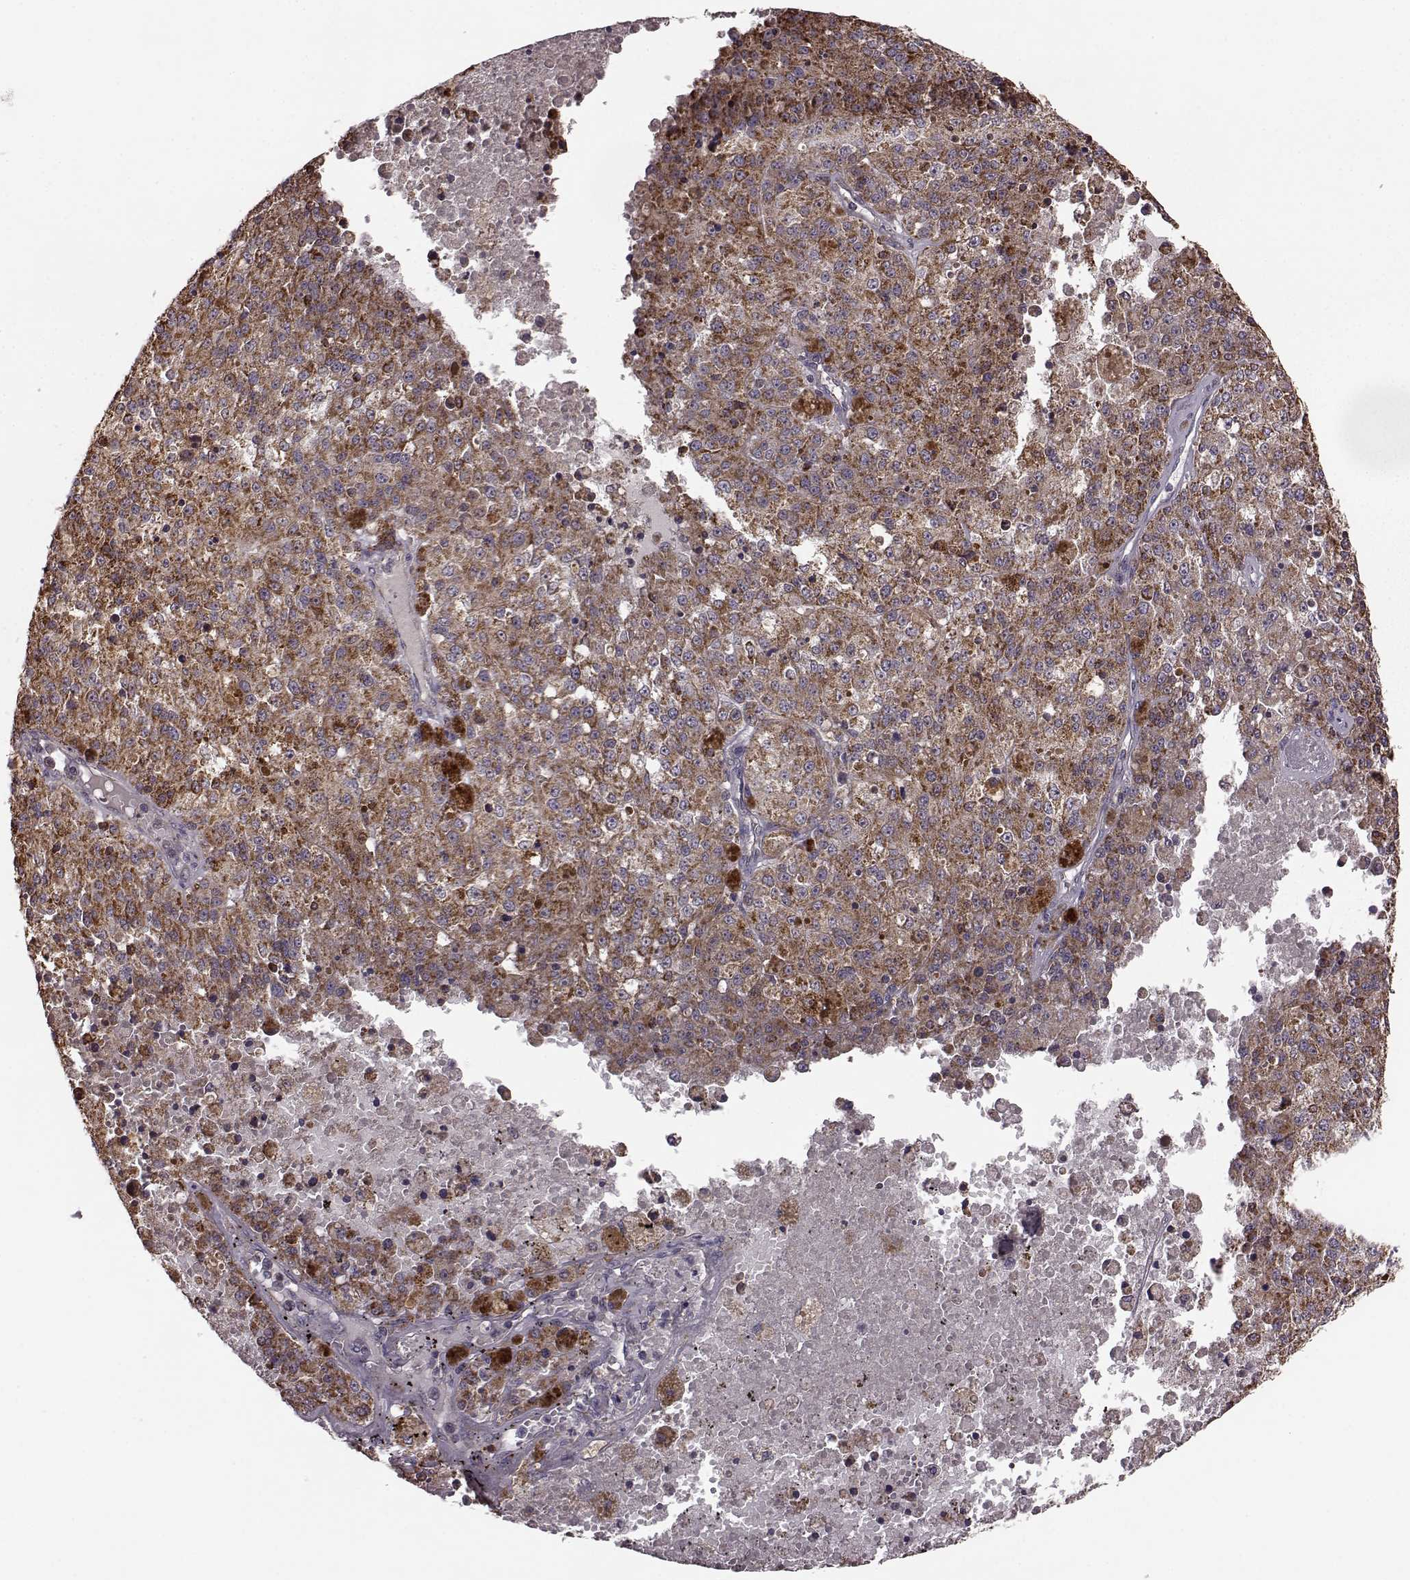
{"staining": {"intensity": "moderate", "quantity": ">75%", "location": "cytoplasmic/membranous"}, "tissue": "melanoma", "cell_type": "Tumor cells", "image_type": "cancer", "snomed": [{"axis": "morphology", "description": "Malignant melanoma, Metastatic site"}, {"axis": "topography", "description": "Lymph node"}], "caption": "Immunohistochemical staining of melanoma displays medium levels of moderate cytoplasmic/membranous protein expression in approximately >75% of tumor cells. Nuclei are stained in blue.", "gene": "PUDP", "patient": {"sex": "female", "age": 64}}